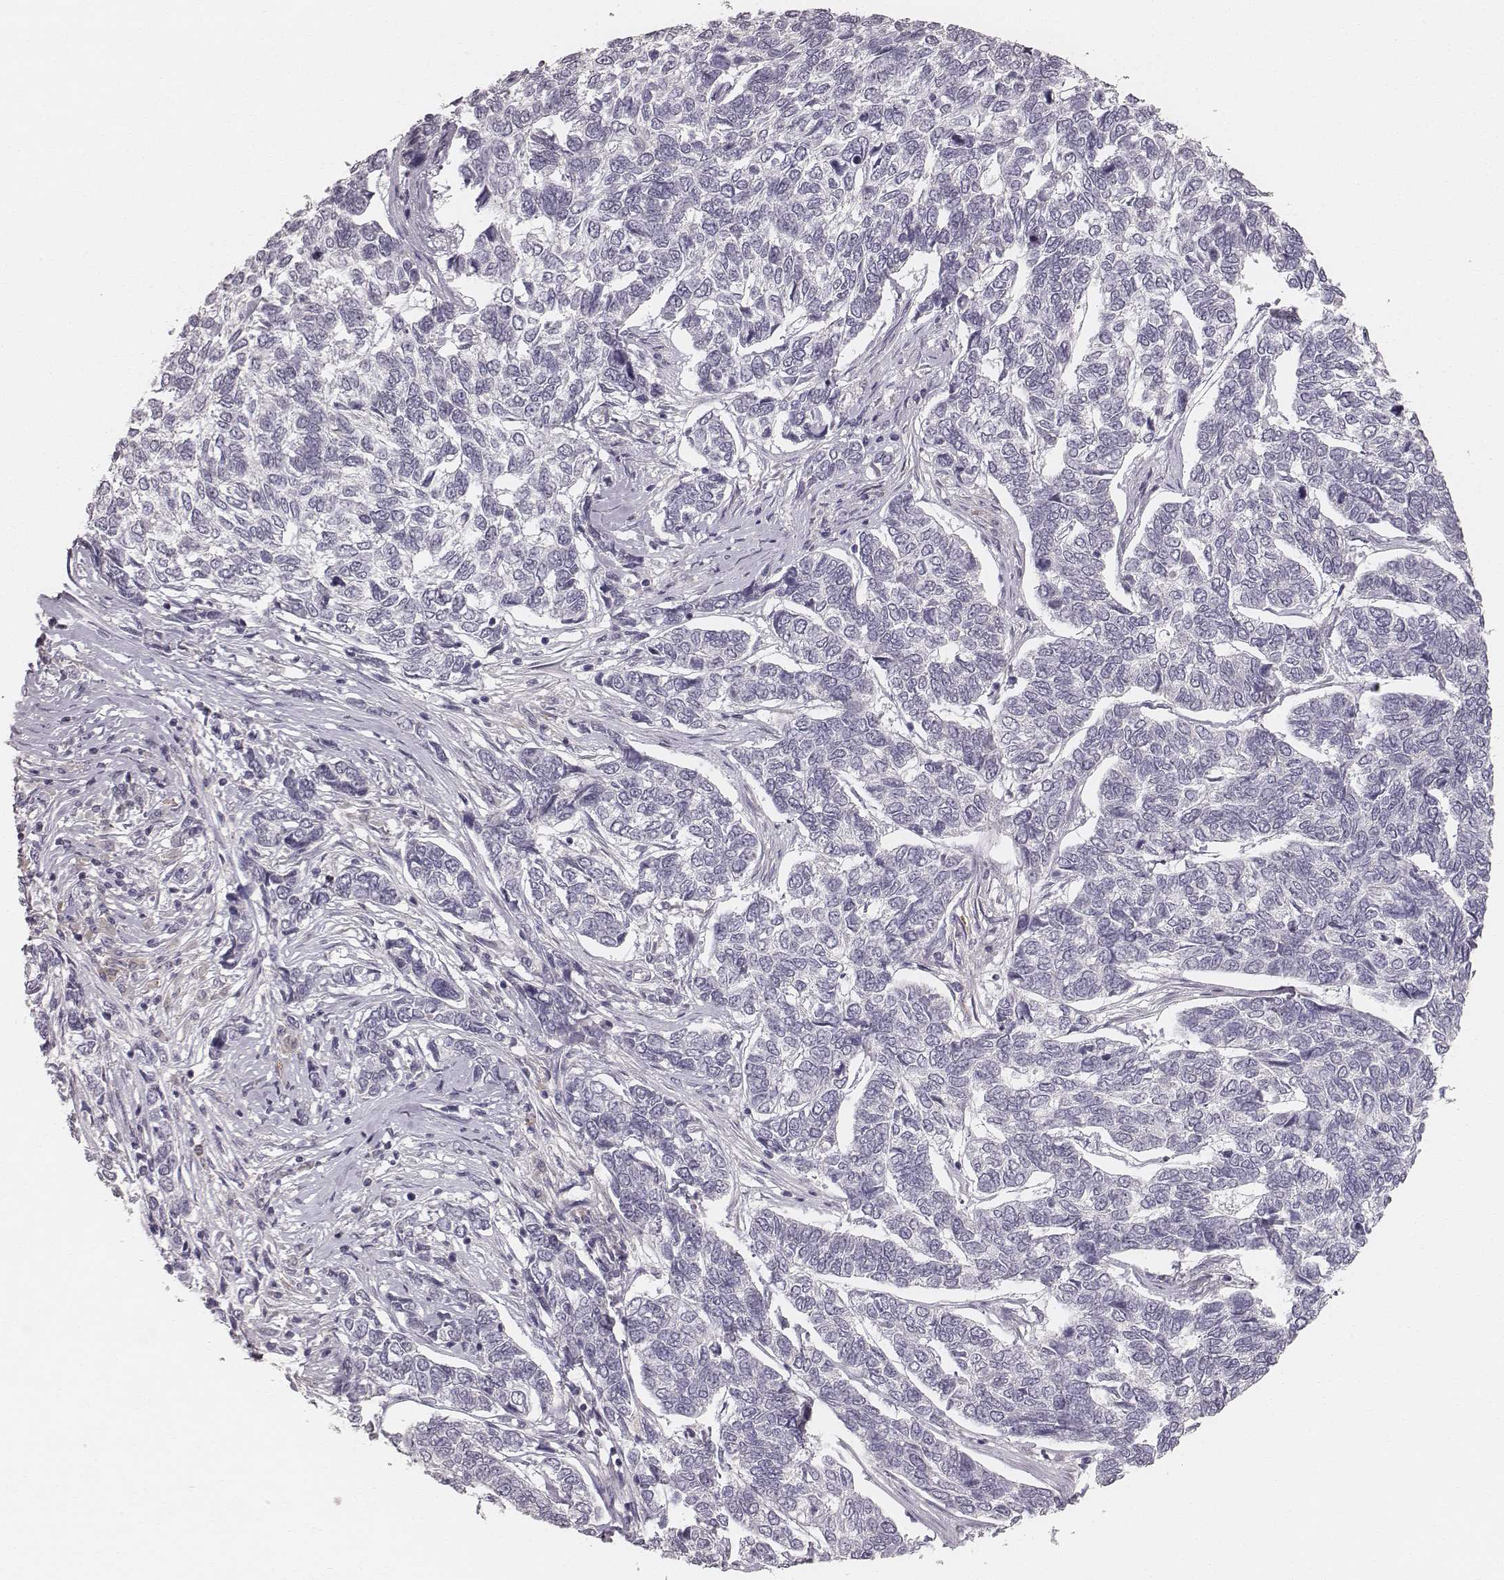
{"staining": {"intensity": "negative", "quantity": "none", "location": "none"}, "tissue": "skin cancer", "cell_type": "Tumor cells", "image_type": "cancer", "snomed": [{"axis": "morphology", "description": "Basal cell carcinoma"}, {"axis": "topography", "description": "Skin"}], "caption": "High magnification brightfield microscopy of skin cancer stained with DAB (brown) and counterstained with hematoxylin (blue): tumor cells show no significant expression.", "gene": "LY6K", "patient": {"sex": "female", "age": 65}}